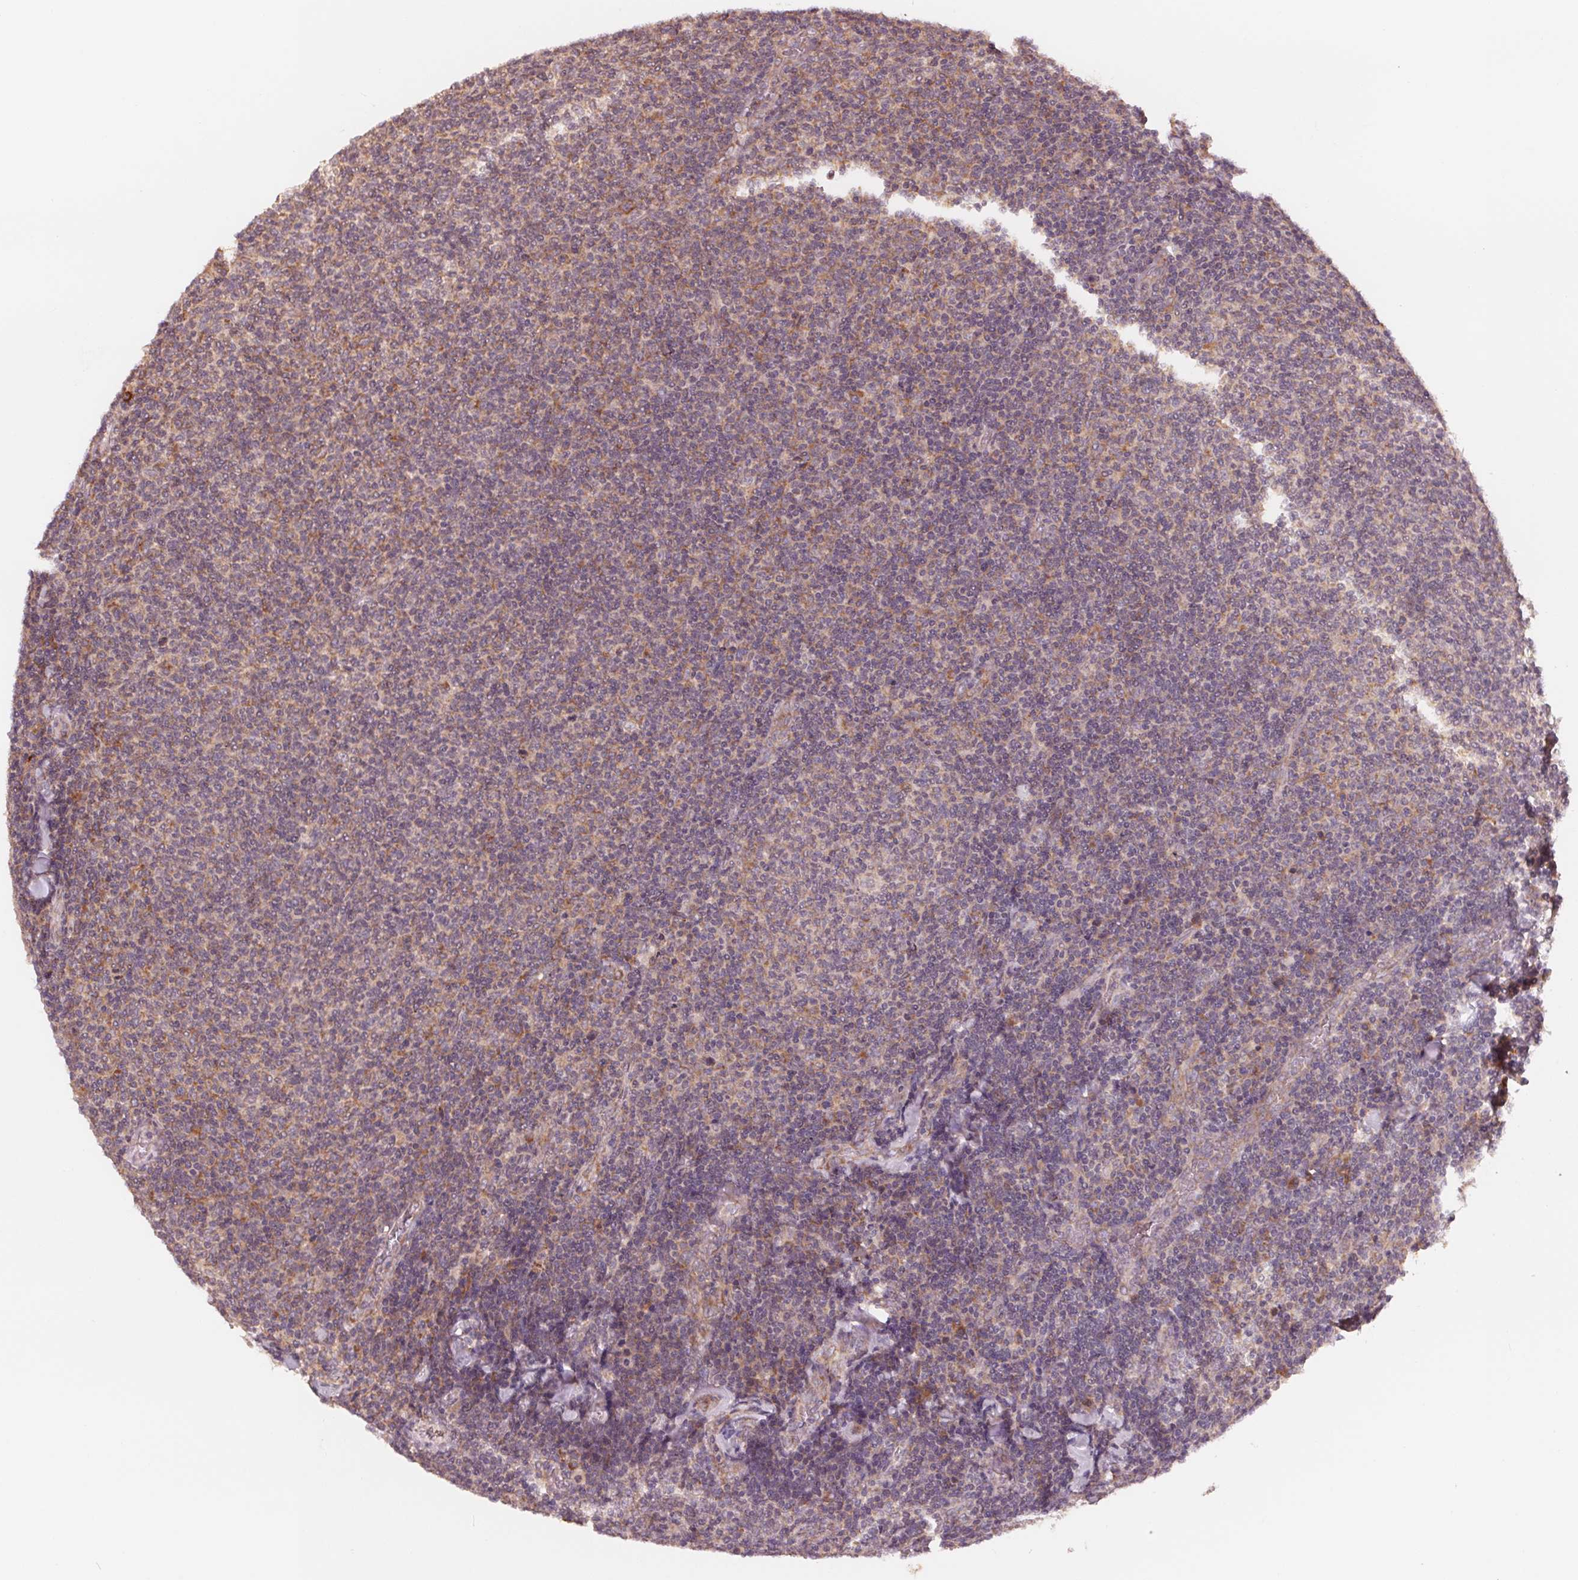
{"staining": {"intensity": "negative", "quantity": "none", "location": "none"}, "tissue": "lymphoma", "cell_type": "Tumor cells", "image_type": "cancer", "snomed": [{"axis": "morphology", "description": "Malignant lymphoma, non-Hodgkin's type, Low grade"}, {"axis": "topography", "description": "Lymph node"}], "caption": "This histopathology image is of lymphoma stained with IHC to label a protein in brown with the nuclei are counter-stained blue. There is no expression in tumor cells. (DAB (3,3'-diaminobenzidine) immunohistochemistry visualized using brightfield microscopy, high magnification).", "gene": "GIGYF2", "patient": {"sex": "male", "age": 52}}